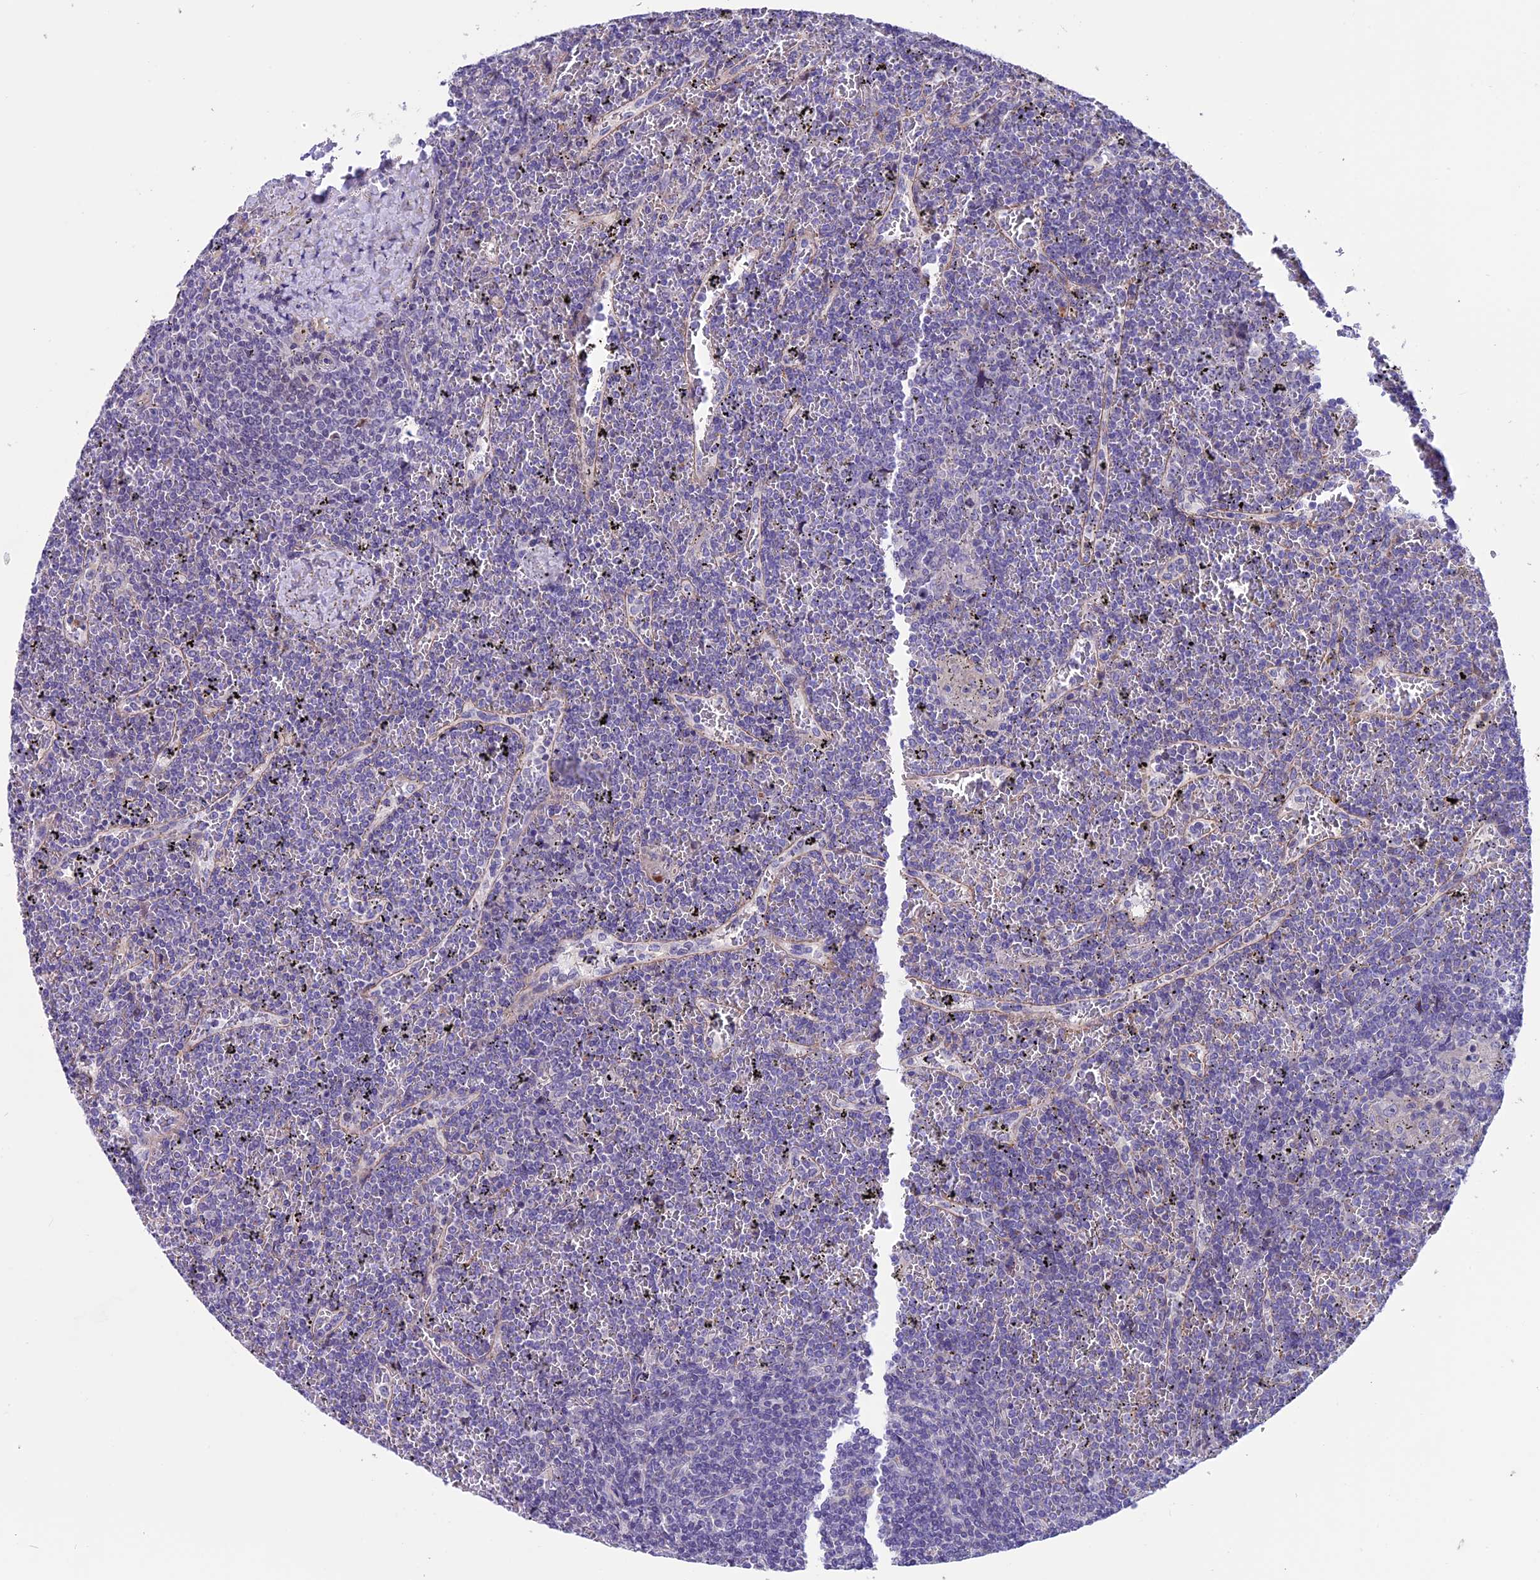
{"staining": {"intensity": "negative", "quantity": "none", "location": "none"}, "tissue": "lymphoma", "cell_type": "Tumor cells", "image_type": "cancer", "snomed": [{"axis": "morphology", "description": "Malignant lymphoma, non-Hodgkin's type, Low grade"}, {"axis": "topography", "description": "Spleen"}], "caption": "Malignant lymphoma, non-Hodgkin's type (low-grade) was stained to show a protein in brown. There is no significant expression in tumor cells.", "gene": "TMEM171", "patient": {"sex": "female", "age": 19}}